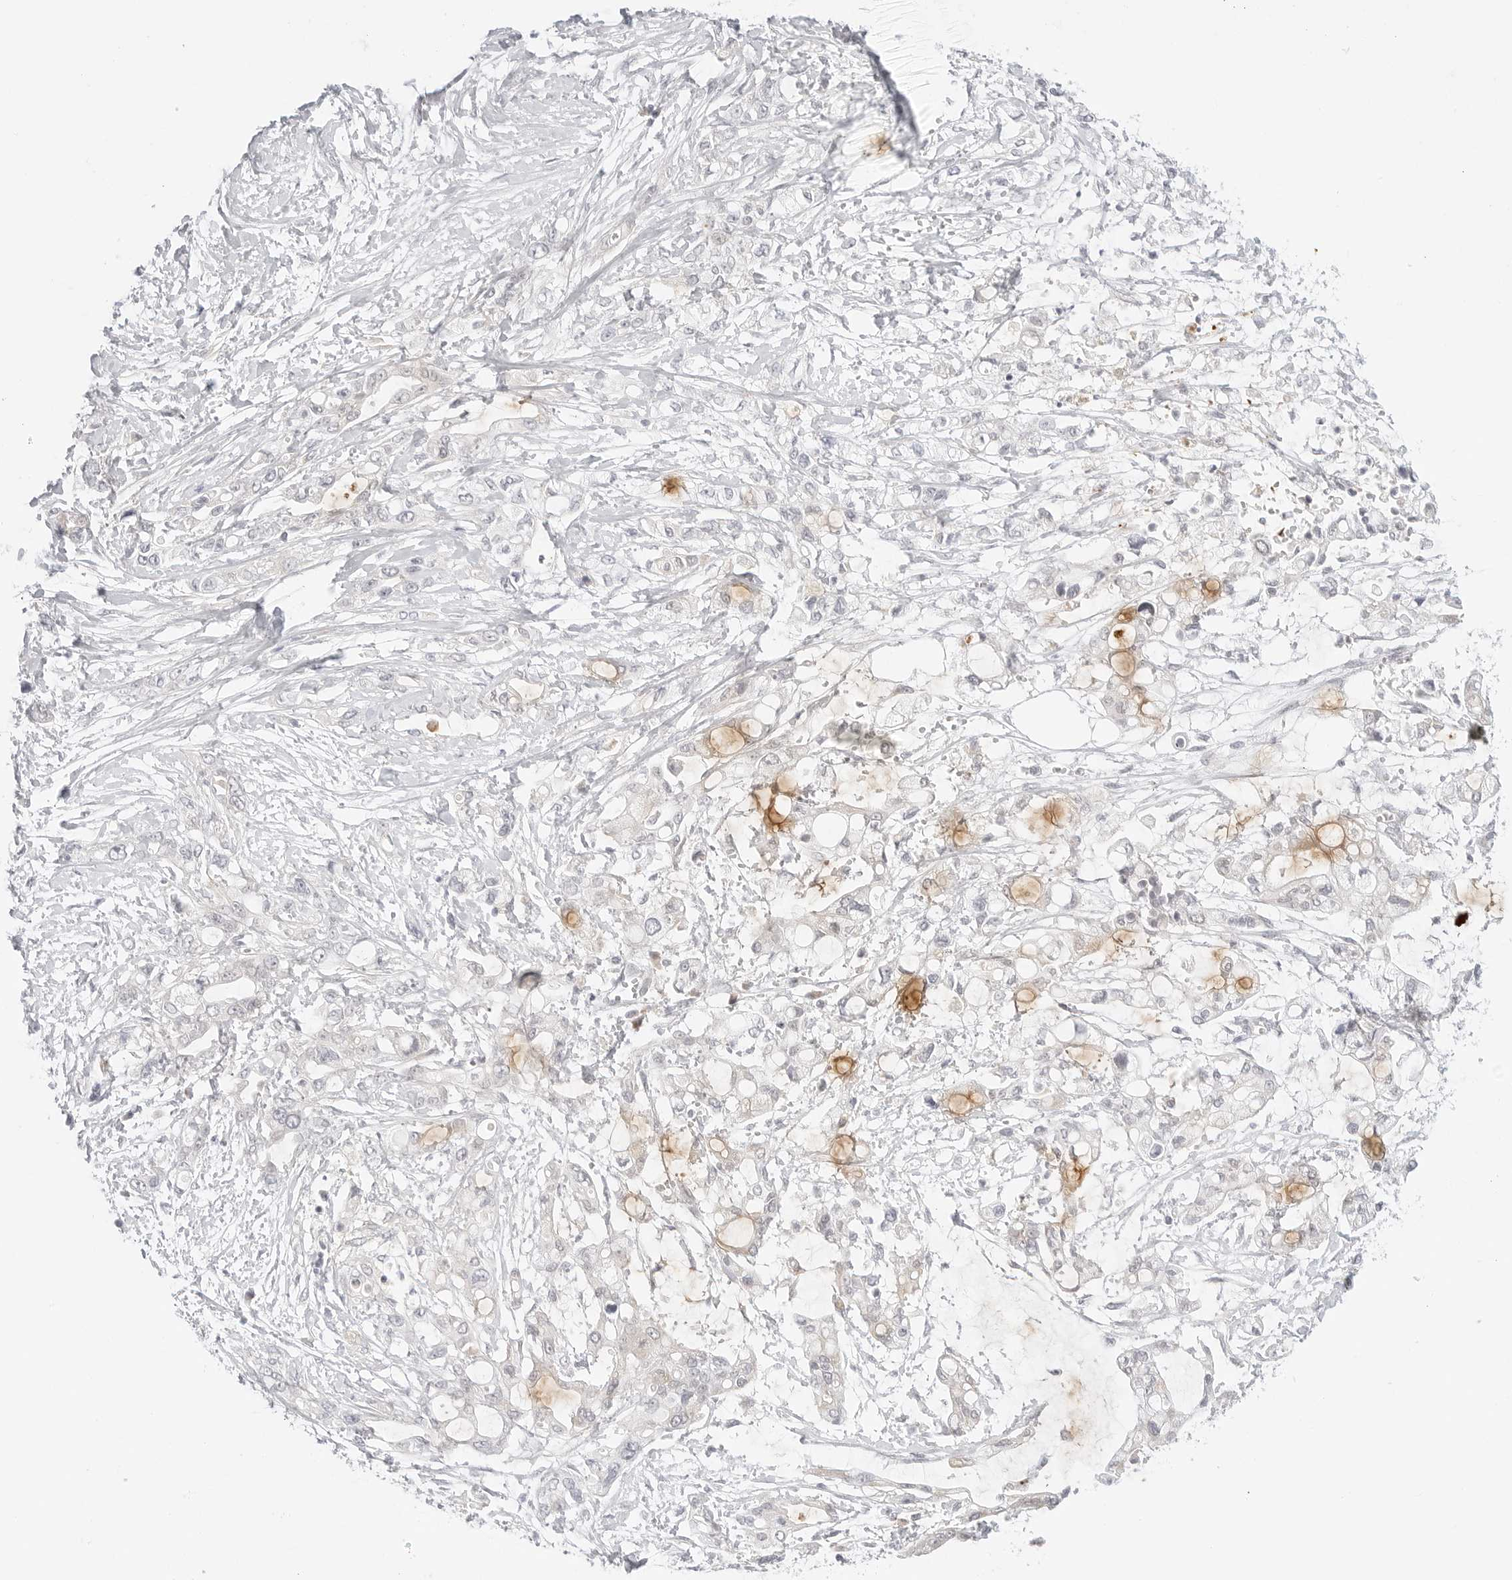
{"staining": {"intensity": "negative", "quantity": "none", "location": "none"}, "tissue": "pancreatic cancer", "cell_type": "Tumor cells", "image_type": "cancer", "snomed": [{"axis": "morphology", "description": "Adenocarcinoma, NOS"}, {"axis": "topography", "description": "Pancreas"}], "caption": "A micrograph of pancreatic cancer stained for a protein reveals no brown staining in tumor cells.", "gene": "TCP1", "patient": {"sex": "male", "age": 68}}